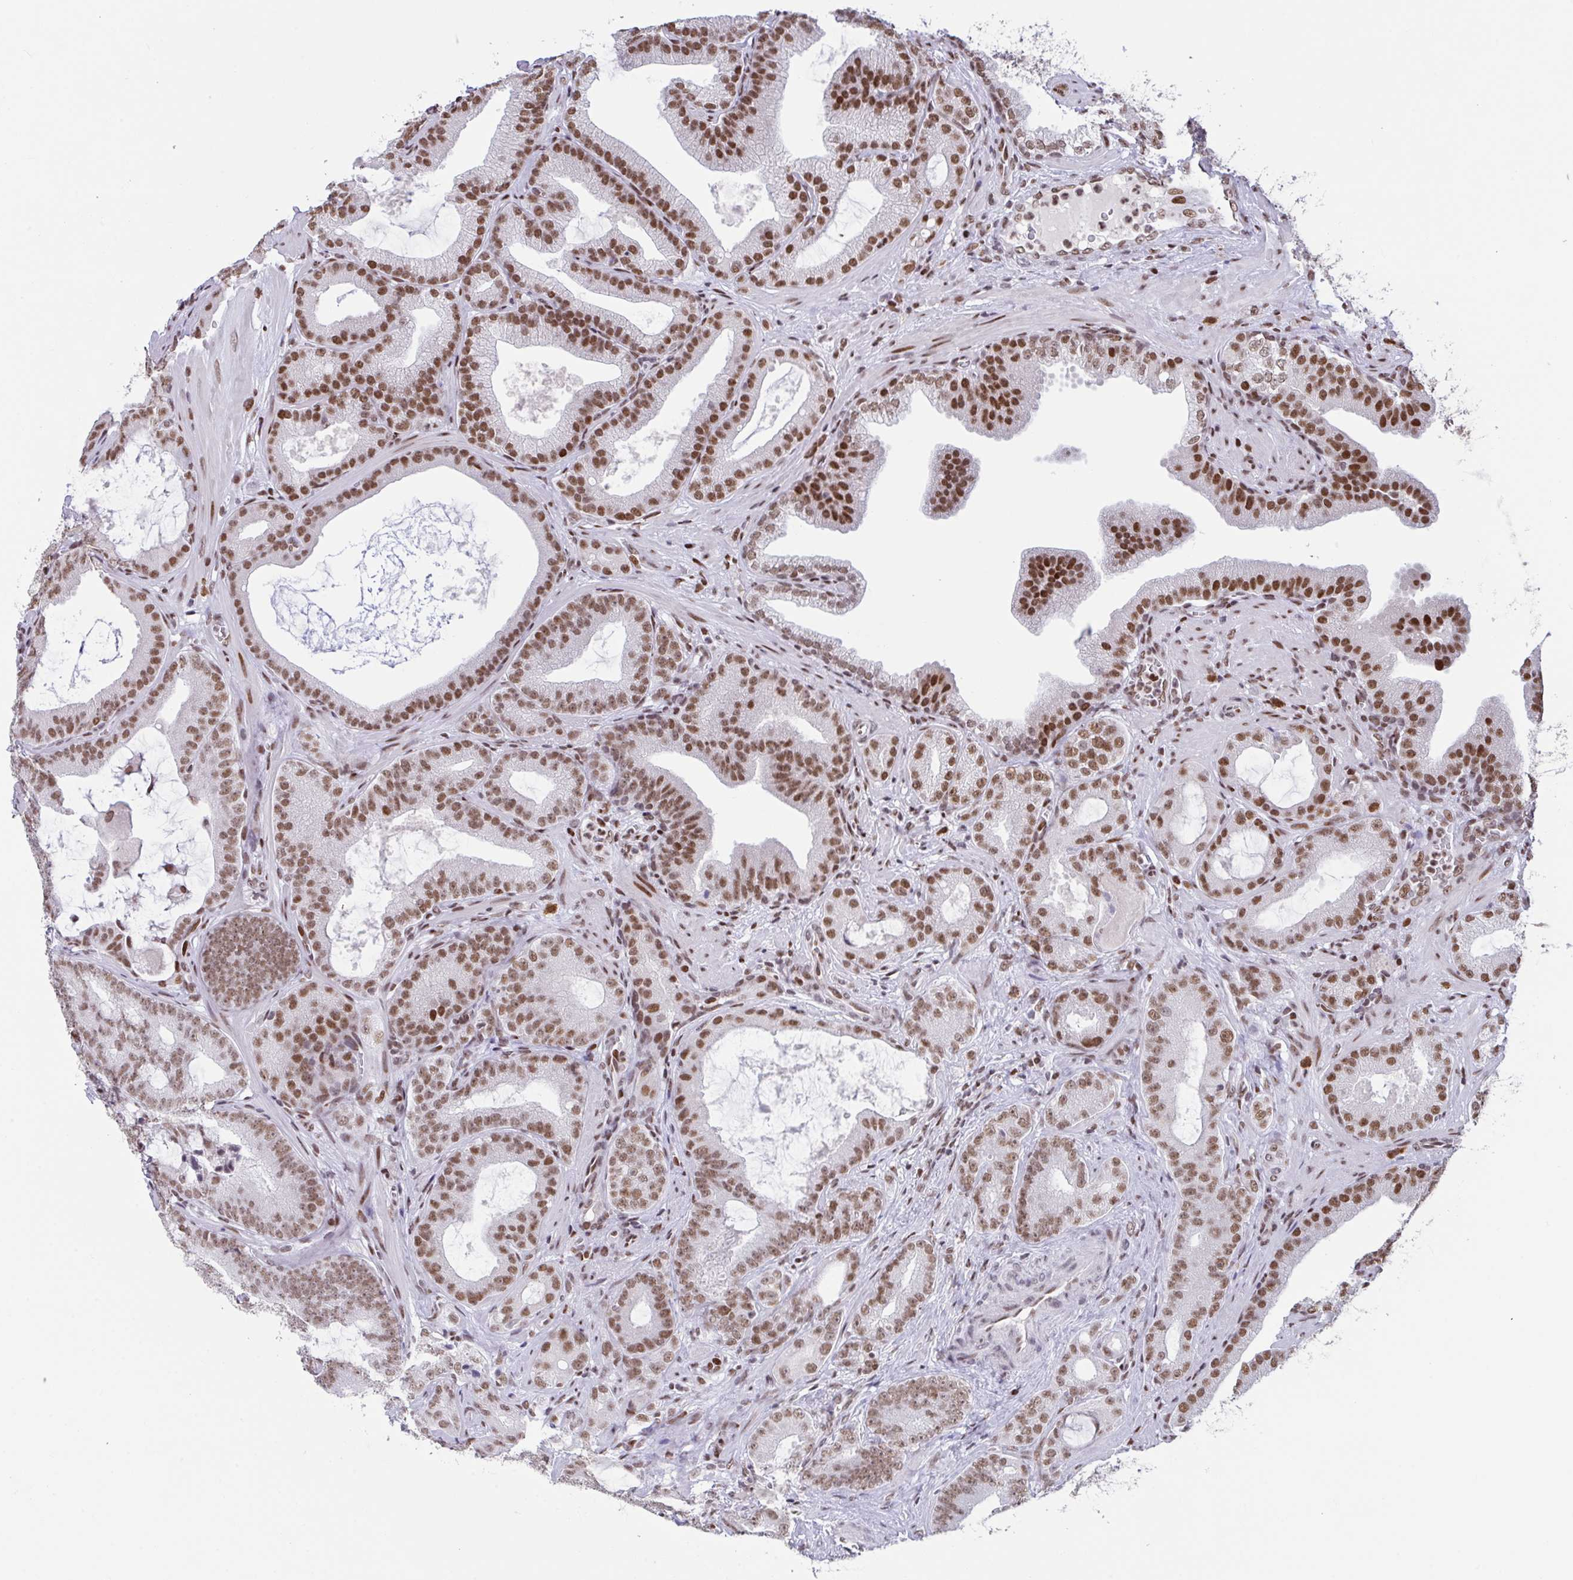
{"staining": {"intensity": "moderate", "quantity": ">75%", "location": "nuclear"}, "tissue": "prostate cancer", "cell_type": "Tumor cells", "image_type": "cancer", "snomed": [{"axis": "morphology", "description": "Adenocarcinoma, High grade"}, {"axis": "topography", "description": "Prostate"}], "caption": "Immunohistochemistry (IHC) staining of prostate high-grade adenocarcinoma, which exhibits medium levels of moderate nuclear positivity in approximately >75% of tumor cells indicating moderate nuclear protein positivity. The staining was performed using DAB (brown) for protein detection and nuclei were counterstained in hematoxylin (blue).", "gene": "CLP1", "patient": {"sex": "male", "age": 65}}